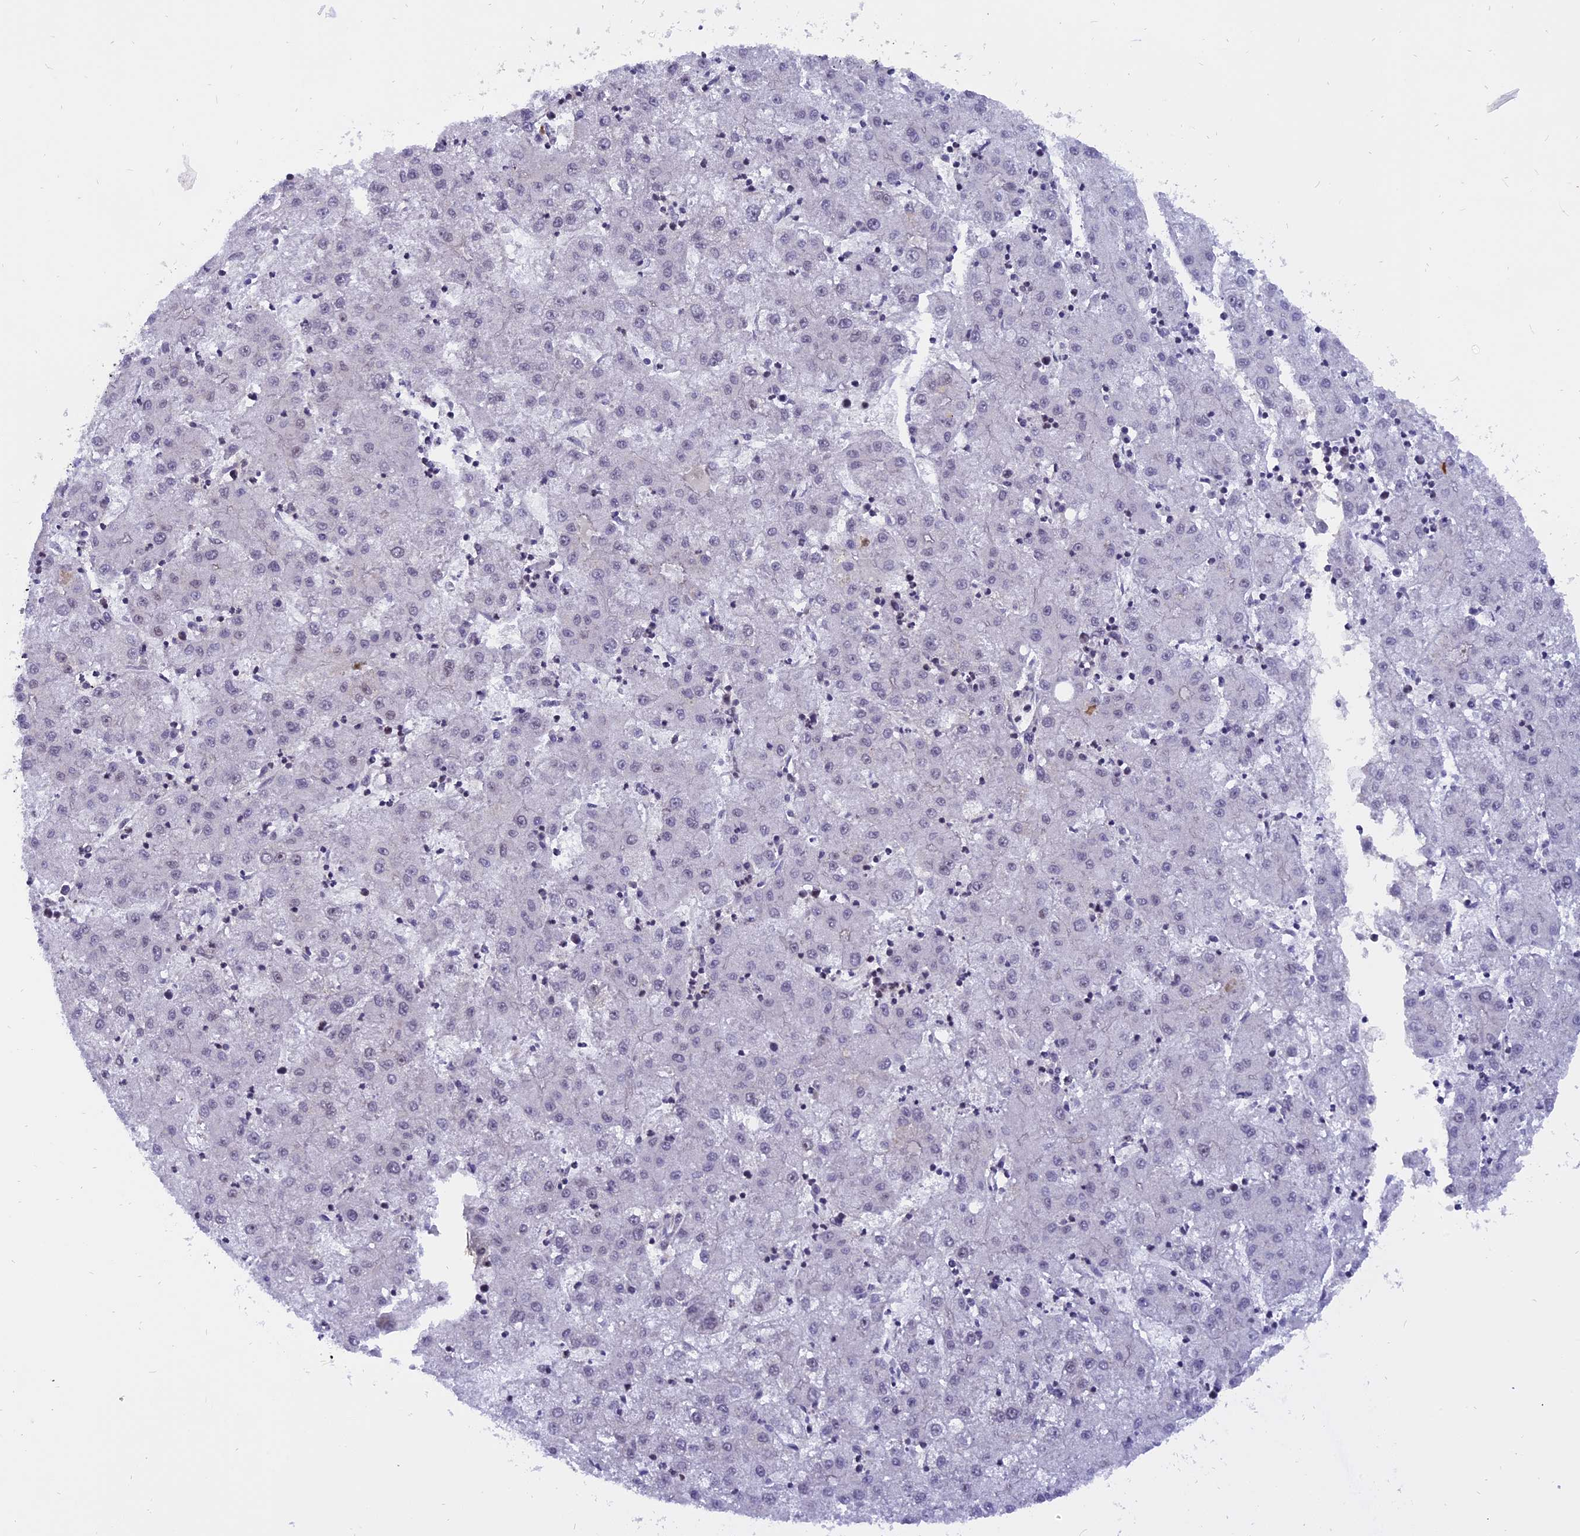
{"staining": {"intensity": "negative", "quantity": "none", "location": "none"}, "tissue": "liver cancer", "cell_type": "Tumor cells", "image_type": "cancer", "snomed": [{"axis": "morphology", "description": "Carcinoma, Hepatocellular, NOS"}, {"axis": "topography", "description": "Liver"}], "caption": "A photomicrograph of human liver cancer (hepatocellular carcinoma) is negative for staining in tumor cells. (DAB (3,3'-diaminobenzidine) immunohistochemistry visualized using brightfield microscopy, high magnification).", "gene": "TADA3", "patient": {"sex": "male", "age": 72}}